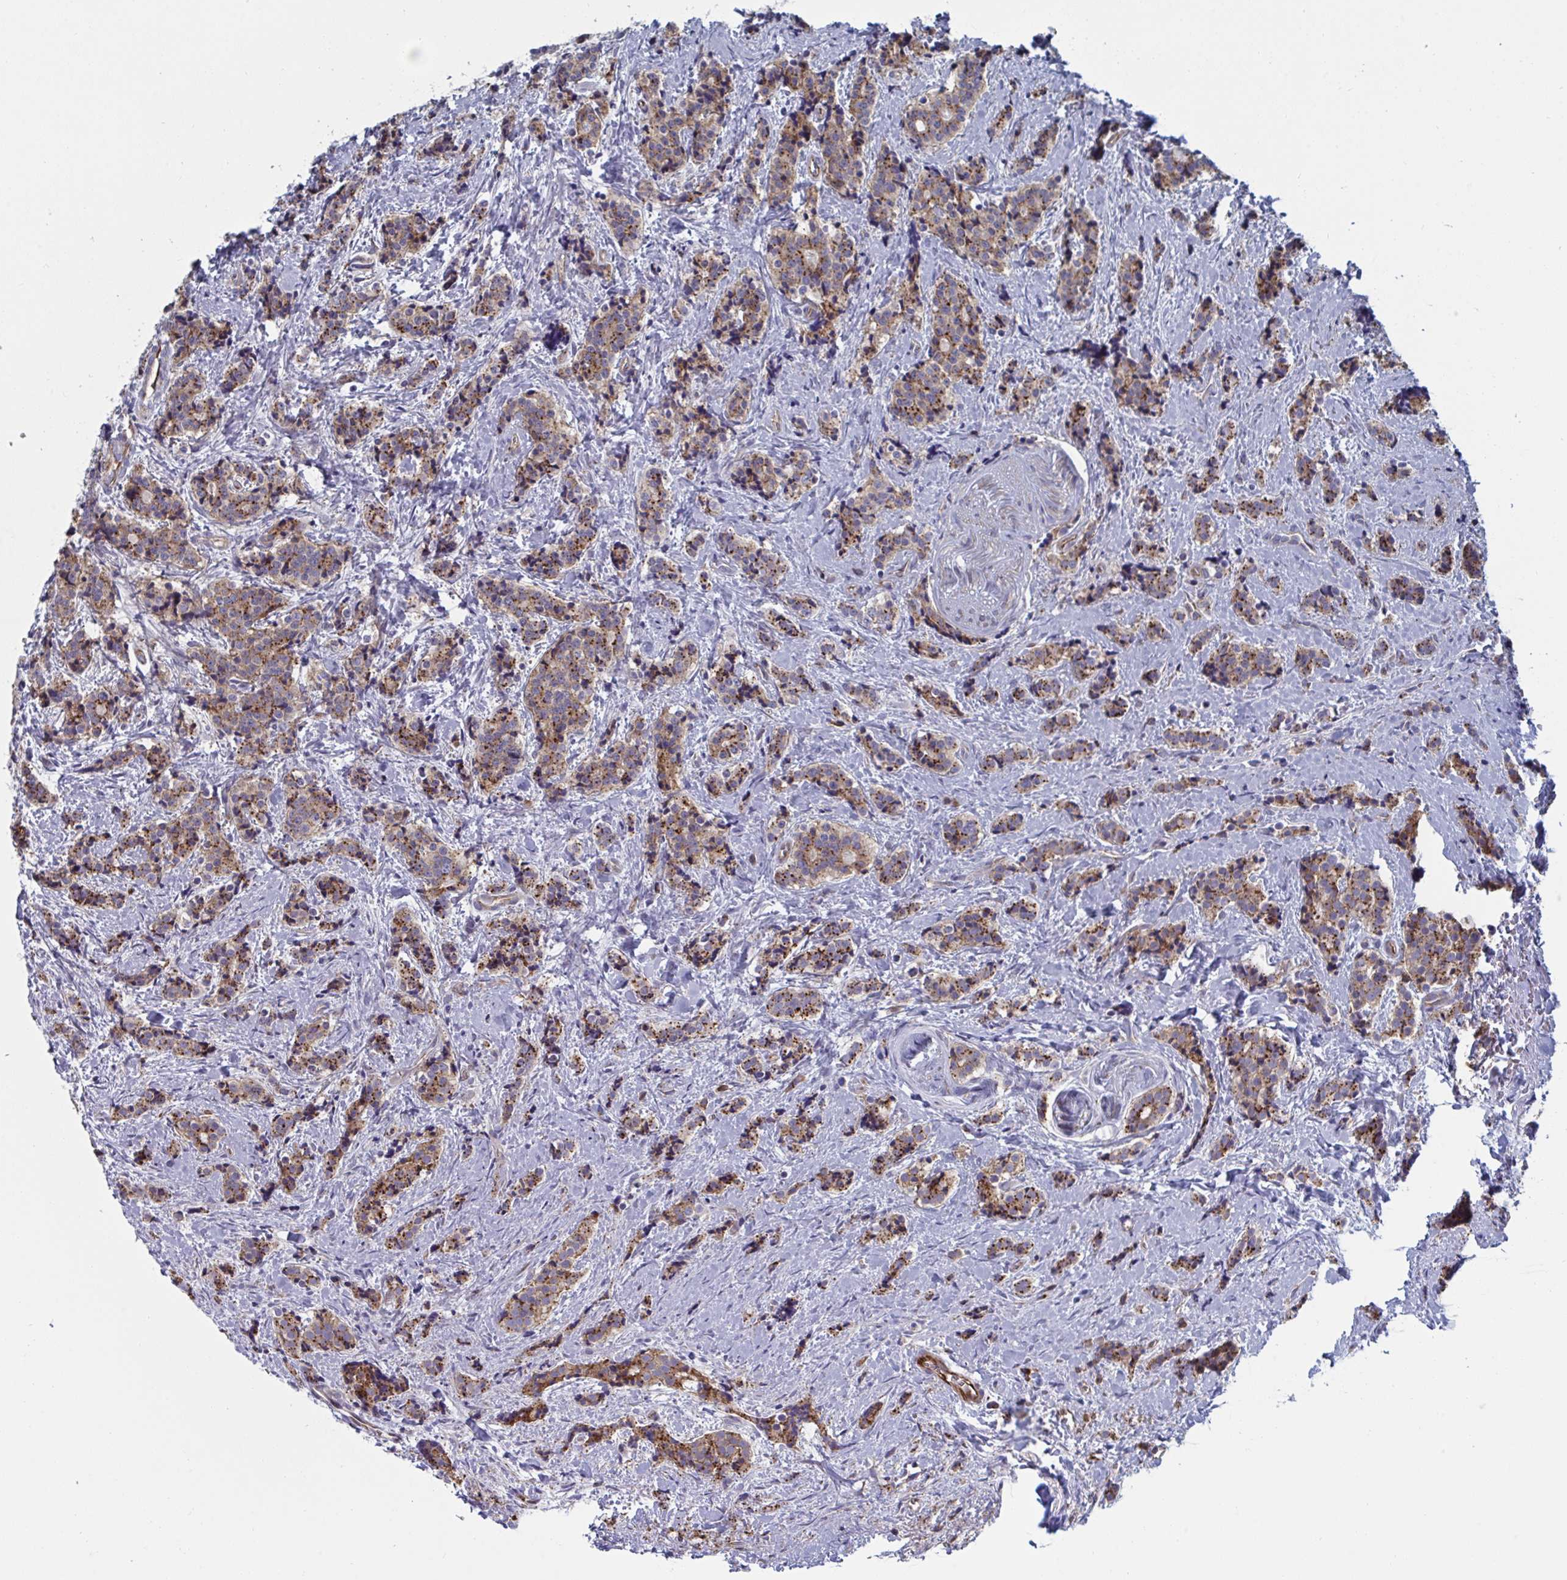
{"staining": {"intensity": "moderate", "quantity": ">75%", "location": "cytoplasmic/membranous"}, "tissue": "carcinoid", "cell_type": "Tumor cells", "image_type": "cancer", "snomed": [{"axis": "morphology", "description": "Carcinoid, malignant, NOS"}, {"axis": "topography", "description": "Small intestine"}], "caption": "DAB immunohistochemical staining of carcinoid (malignant) reveals moderate cytoplasmic/membranous protein staining in about >75% of tumor cells. The protein is stained brown, and the nuclei are stained in blue (DAB (3,3'-diaminobenzidine) IHC with brightfield microscopy, high magnification).", "gene": "SLC9A6", "patient": {"sex": "female", "age": 73}}